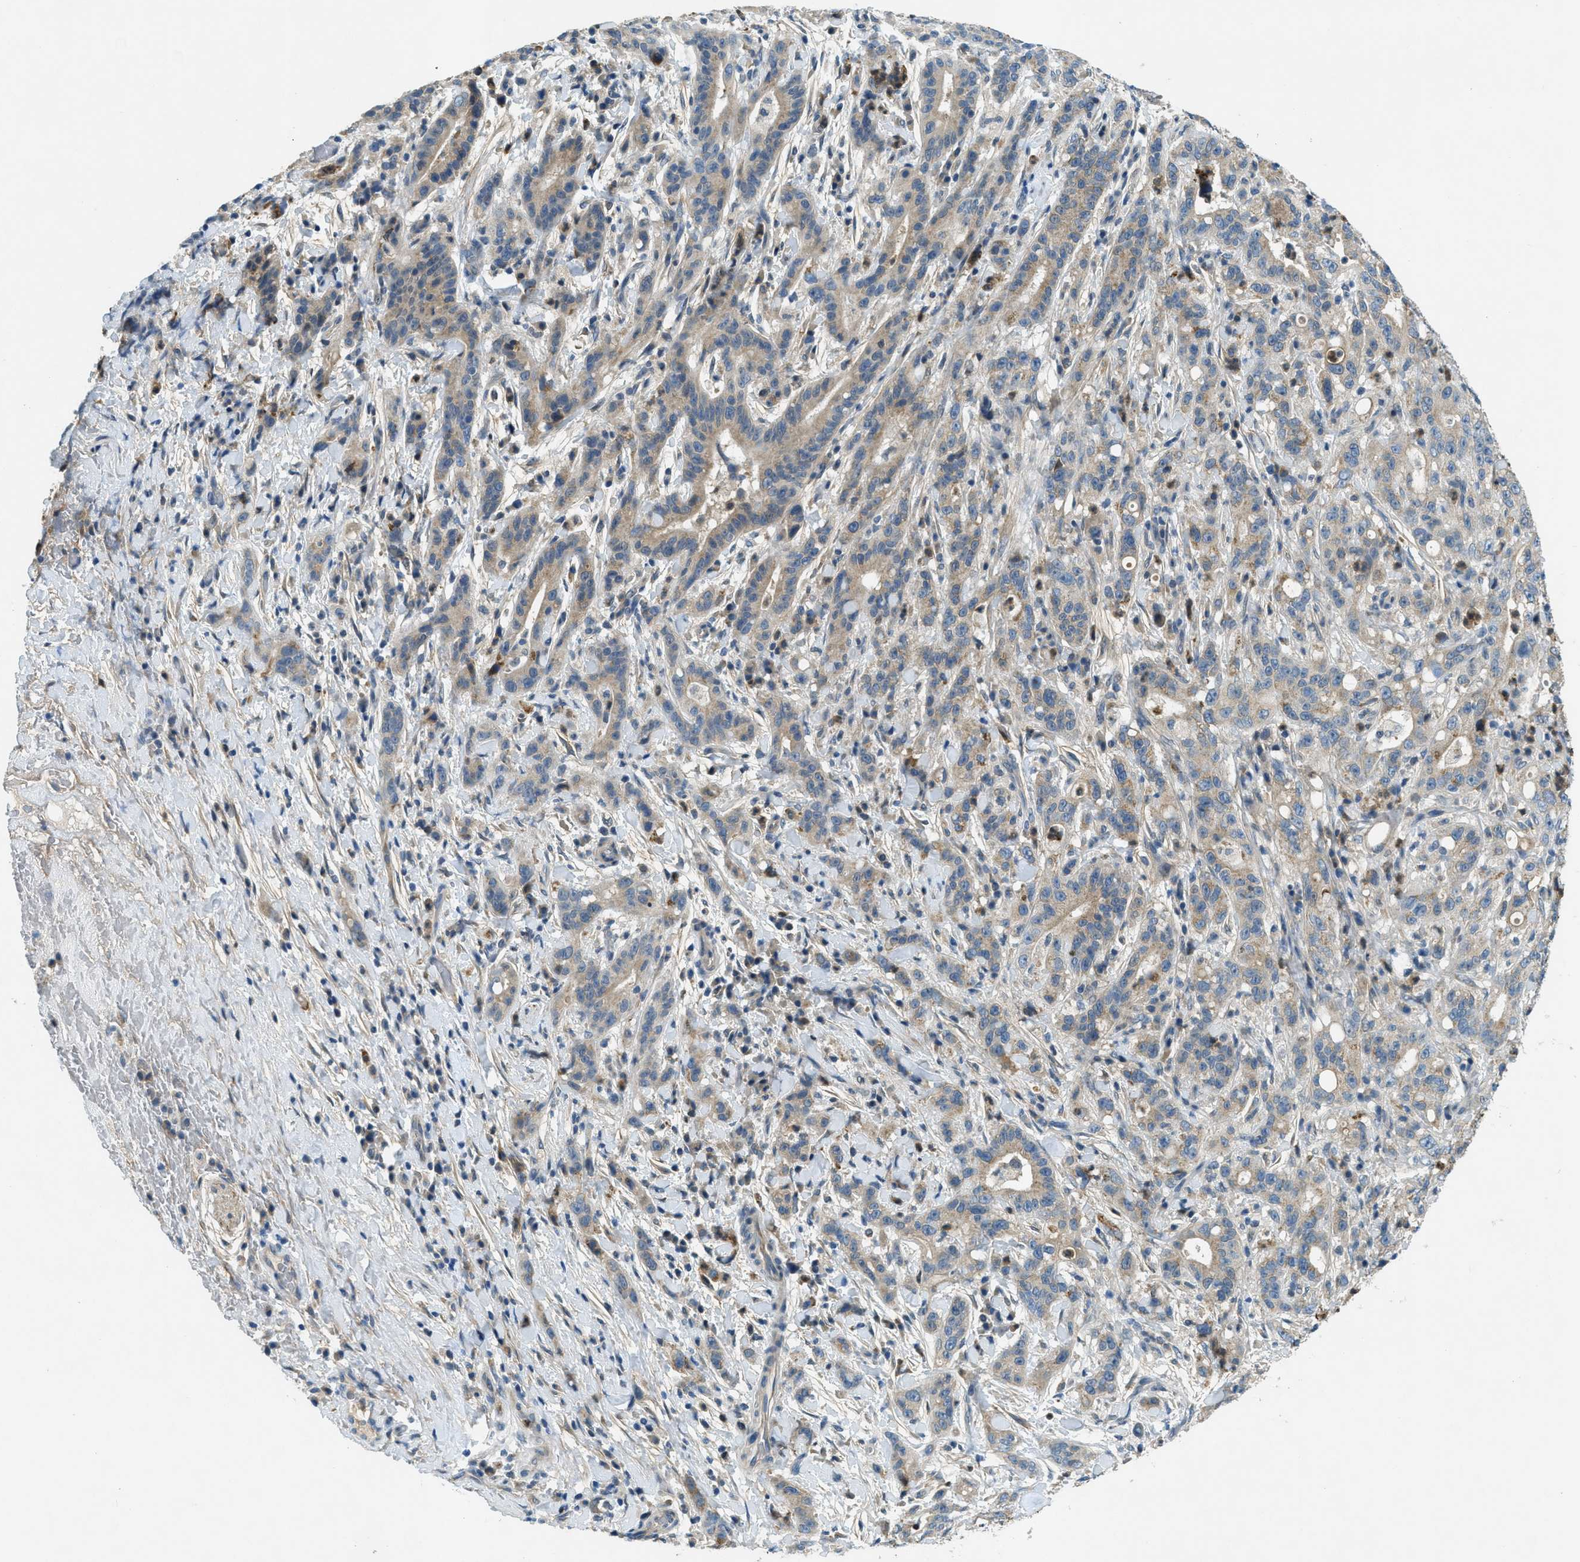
{"staining": {"intensity": "weak", "quantity": "25%-75%", "location": "cytoplasmic/membranous"}, "tissue": "liver cancer", "cell_type": "Tumor cells", "image_type": "cancer", "snomed": [{"axis": "morphology", "description": "Cholangiocarcinoma"}, {"axis": "topography", "description": "Liver"}], "caption": "High-magnification brightfield microscopy of liver cancer stained with DAB (brown) and counterstained with hematoxylin (blue). tumor cells exhibit weak cytoplasmic/membranous staining is appreciated in approximately25%-75% of cells. (brown staining indicates protein expression, while blue staining denotes nuclei).", "gene": "SNX14", "patient": {"sex": "female", "age": 38}}